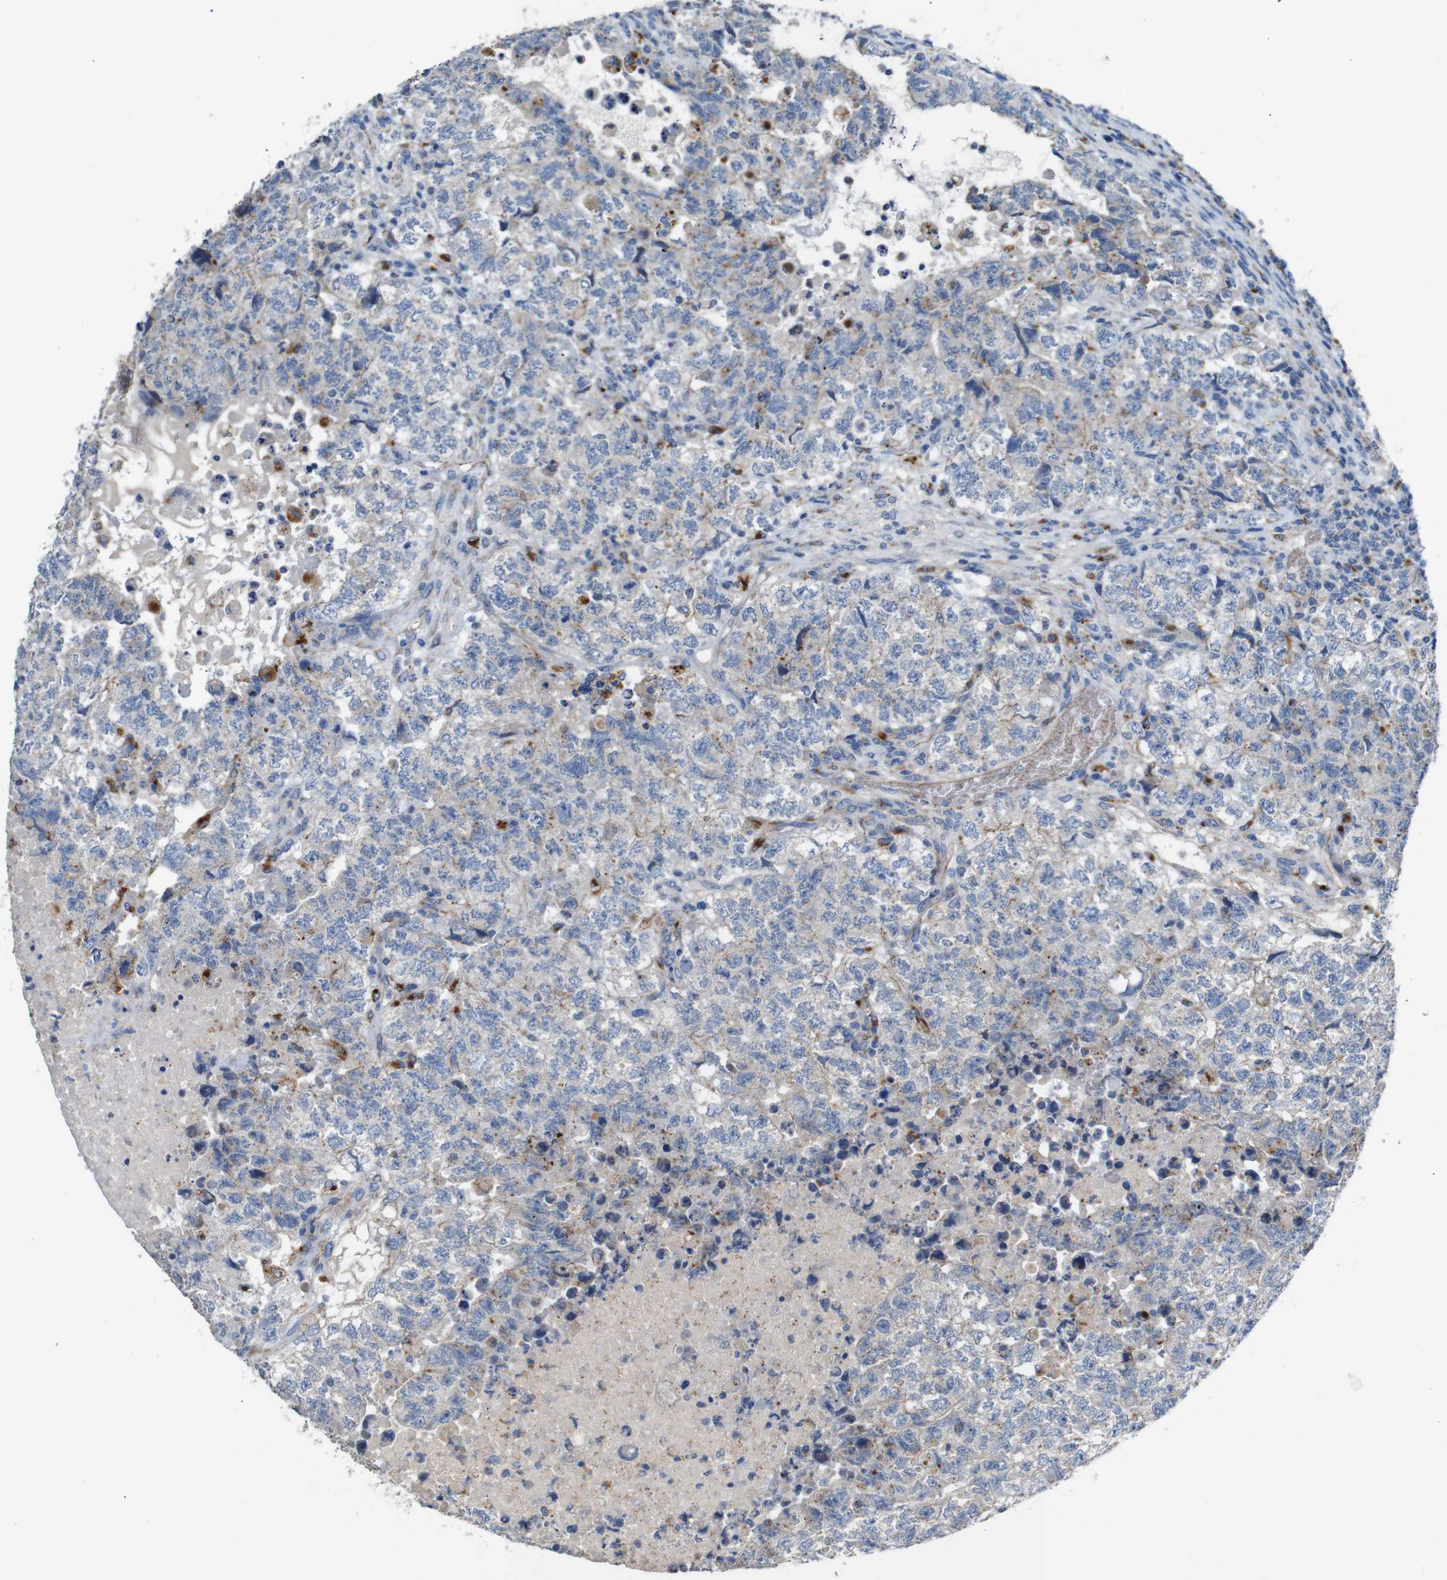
{"staining": {"intensity": "negative", "quantity": "none", "location": "none"}, "tissue": "testis cancer", "cell_type": "Tumor cells", "image_type": "cancer", "snomed": [{"axis": "morphology", "description": "Carcinoma, Embryonal, NOS"}, {"axis": "topography", "description": "Testis"}], "caption": "Testis embryonal carcinoma was stained to show a protein in brown. There is no significant expression in tumor cells.", "gene": "NHLRC3", "patient": {"sex": "male", "age": 36}}